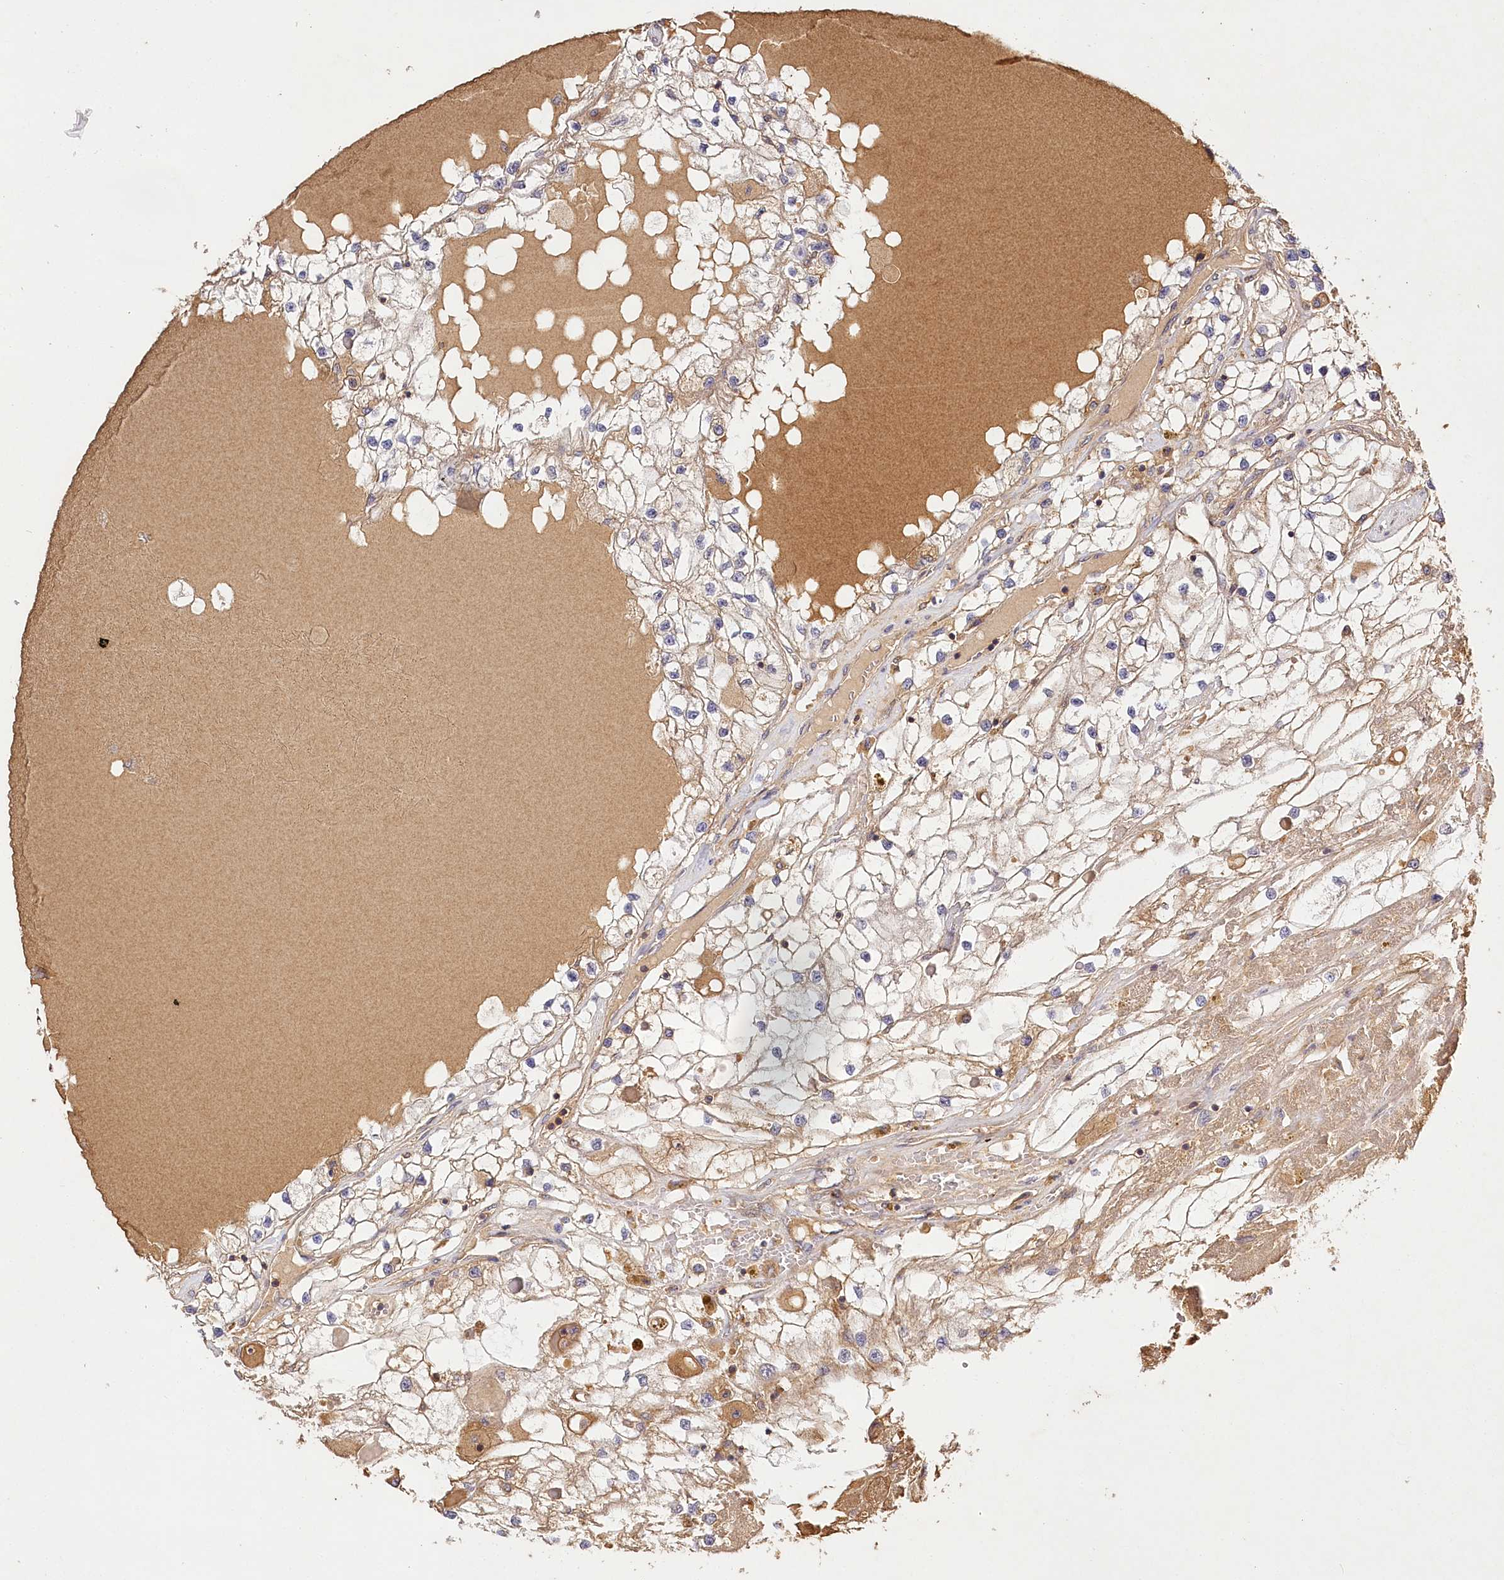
{"staining": {"intensity": "weak", "quantity": "<25%", "location": "cytoplasmic/membranous"}, "tissue": "renal cancer", "cell_type": "Tumor cells", "image_type": "cancer", "snomed": [{"axis": "morphology", "description": "Adenocarcinoma, NOS"}, {"axis": "topography", "description": "Kidney"}], "caption": "Immunohistochemistry histopathology image of human renal adenocarcinoma stained for a protein (brown), which shows no positivity in tumor cells.", "gene": "LSS", "patient": {"sex": "male", "age": 68}}